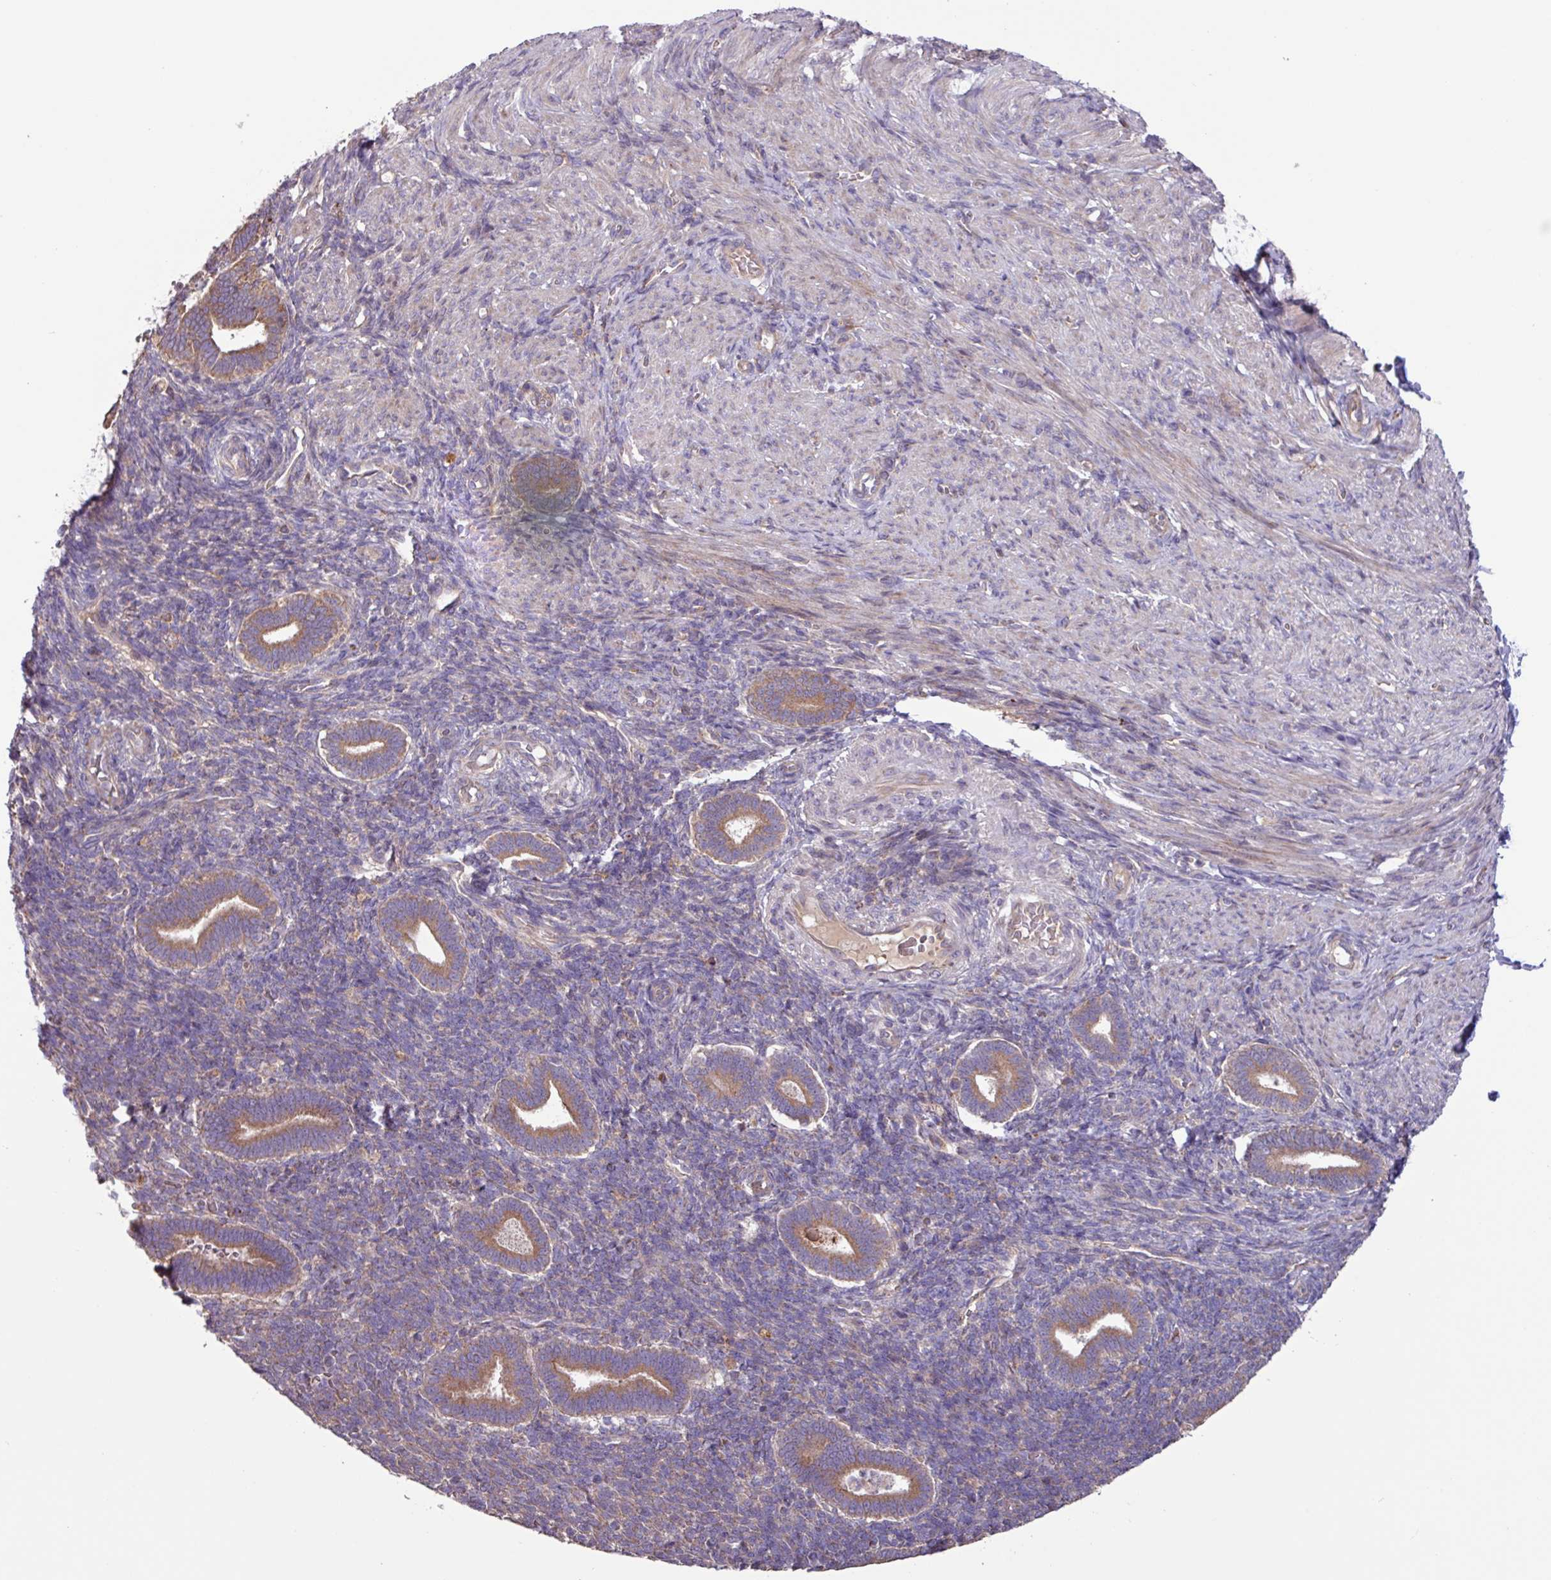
{"staining": {"intensity": "negative", "quantity": "none", "location": "none"}, "tissue": "endometrium", "cell_type": "Cells in endometrial stroma", "image_type": "normal", "snomed": [{"axis": "morphology", "description": "Normal tissue, NOS"}, {"axis": "topography", "description": "Endometrium"}], "caption": "This is a histopathology image of immunohistochemistry (IHC) staining of unremarkable endometrium, which shows no staining in cells in endometrial stroma. (Brightfield microscopy of DAB immunohistochemistry (IHC) at high magnification).", "gene": "PTPRQ", "patient": {"sex": "female", "age": 34}}